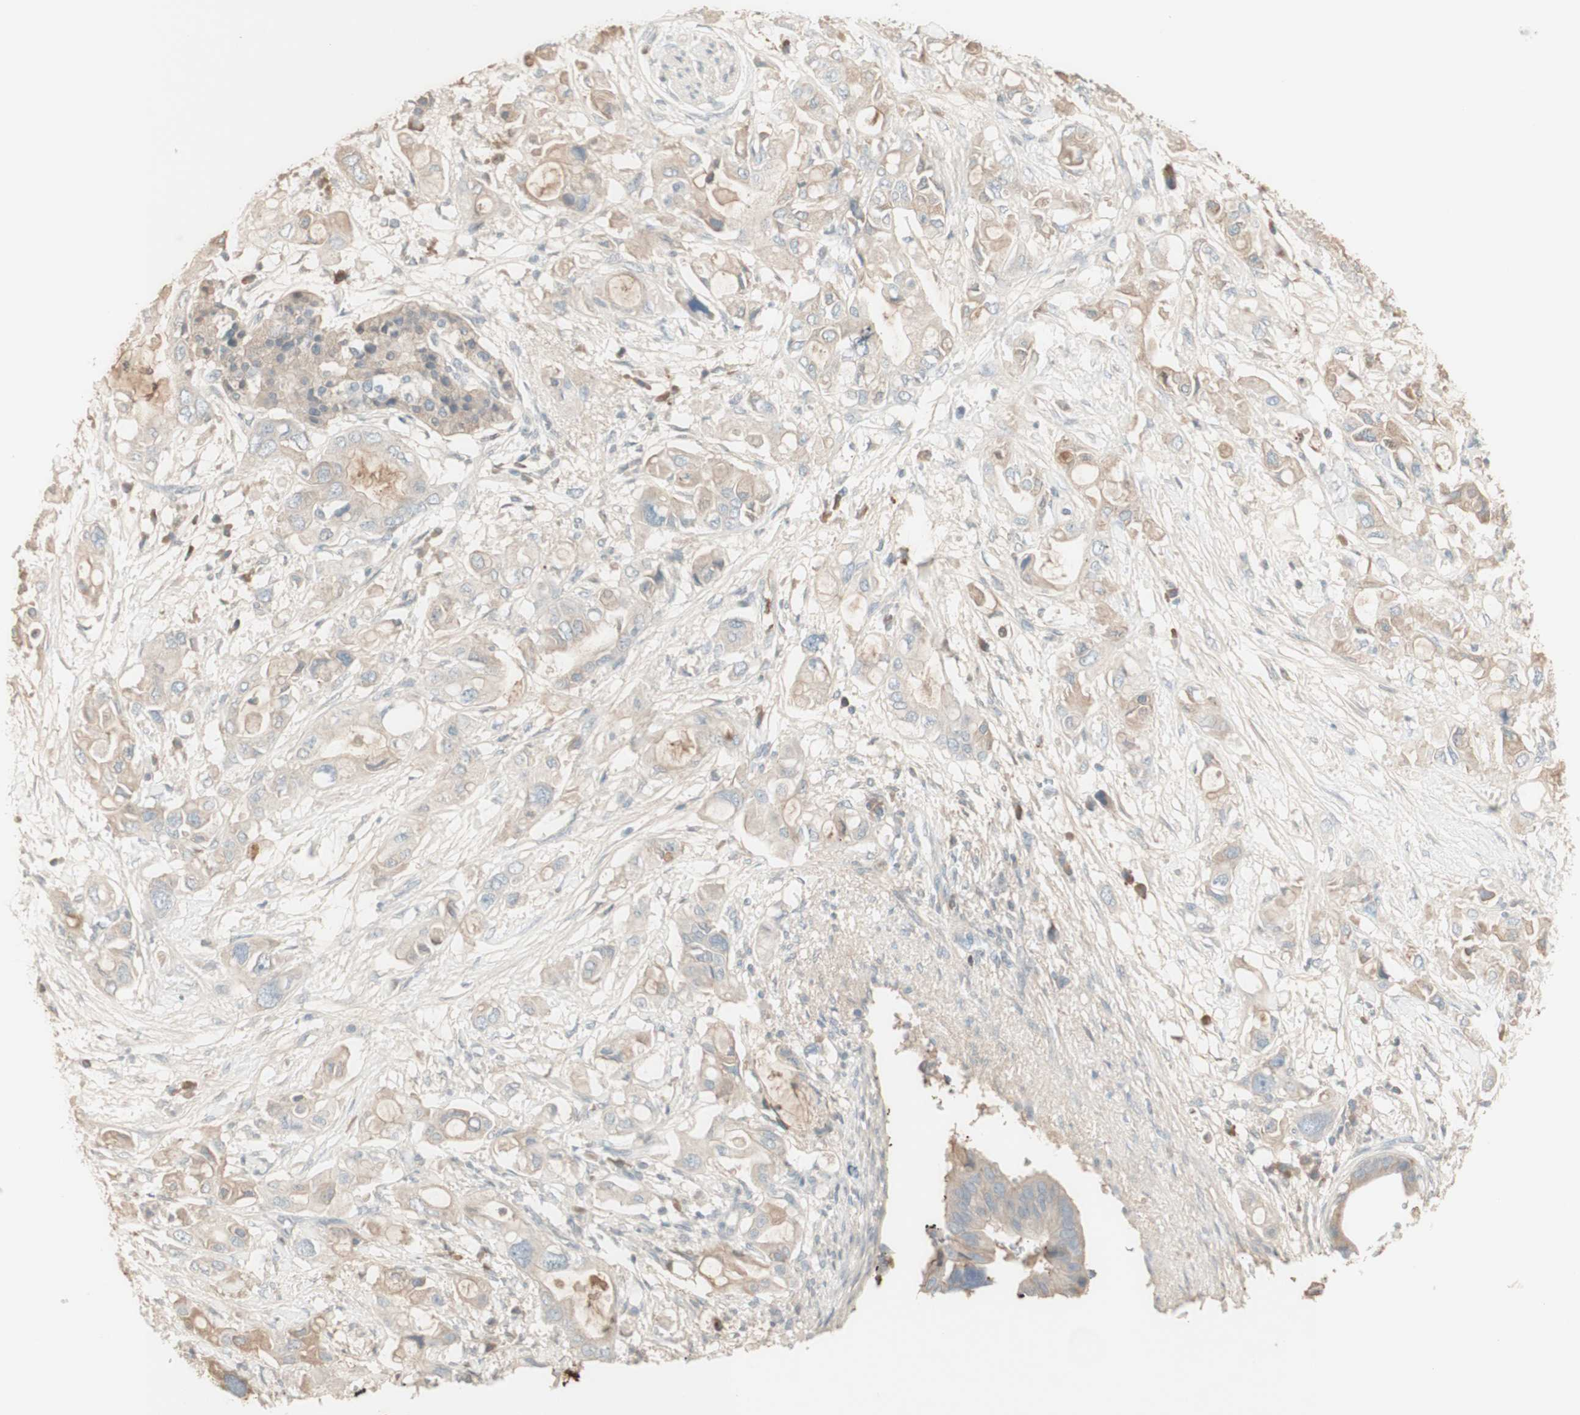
{"staining": {"intensity": "negative", "quantity": "none", "location": "none"}, "tissue": "pancreatic cancer", "cell_type": "Tumor cells", "image_type": "cancer", "snomed": [{"axis": "morphology", "description": "Adenocarcinoma, NOS"}, {"axis": "topography", "description": "Pancreas"}], "caption": "Immunohistochemical staining of pancreatic cancer displays no significant expression in tumor cells.", "gene": "IFNG", "patient": {"sex": "female", "age": 56}}